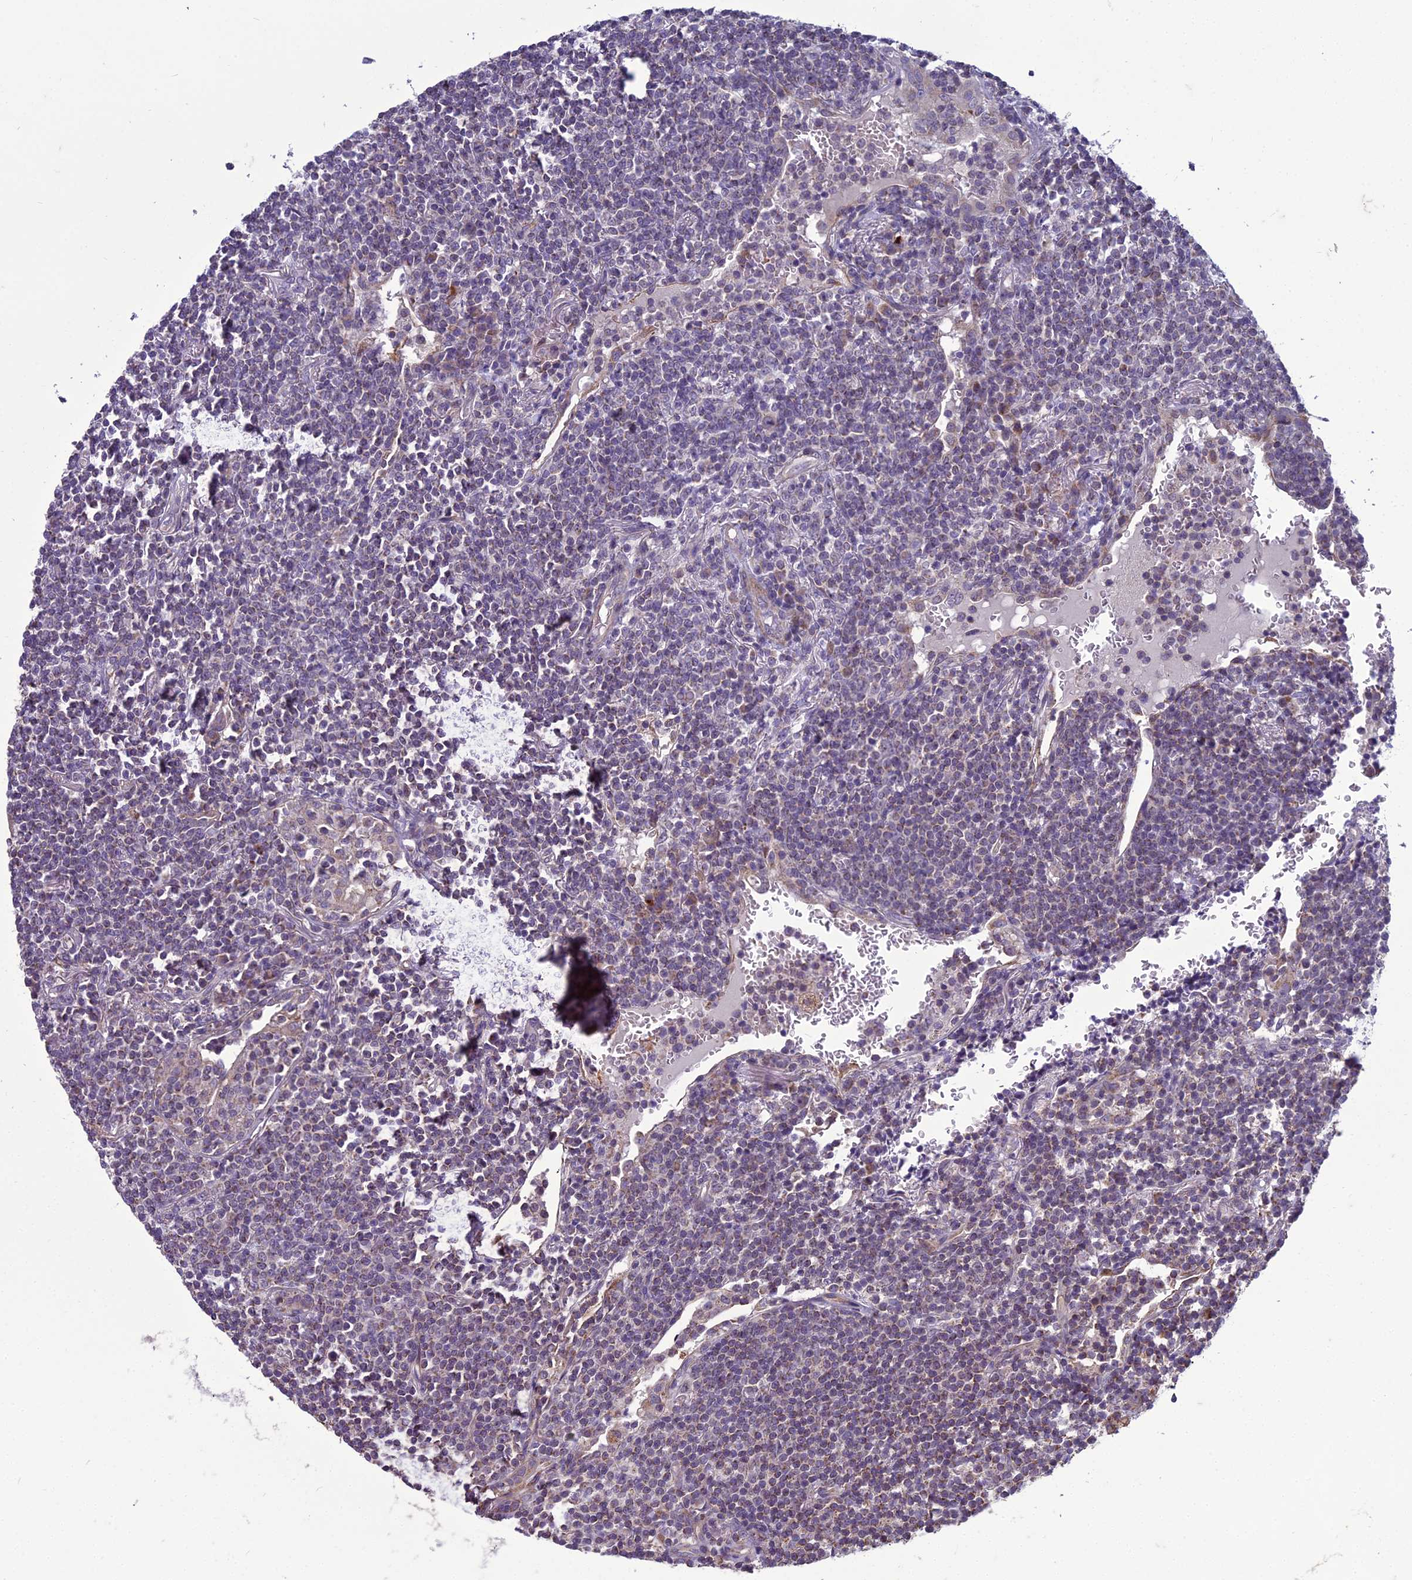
{"staining": {"intensity": "negative", "quantity": "none", "location": "none"}, "tissue": "lymphoma", "cell_type": "Tumor cells", "image_type": "cancer", "snomed": [{"axis": "morphology", "description": "Malignant lymphoma, non-Hodgkin's type, Low grade"}, {"axis": "topography", "description": "Lung"}], "caption": "Lymphoma was stained to show a protein in brown. There is no significant expression in tumor cells. The staining was performed using DAB to visualize the protein expression in brown, while the nuclei were stained in blue with hematoxylin (Magnification: 20x).", "gene": "DUS2", "patient": {"sex": "female", "age": 71}}